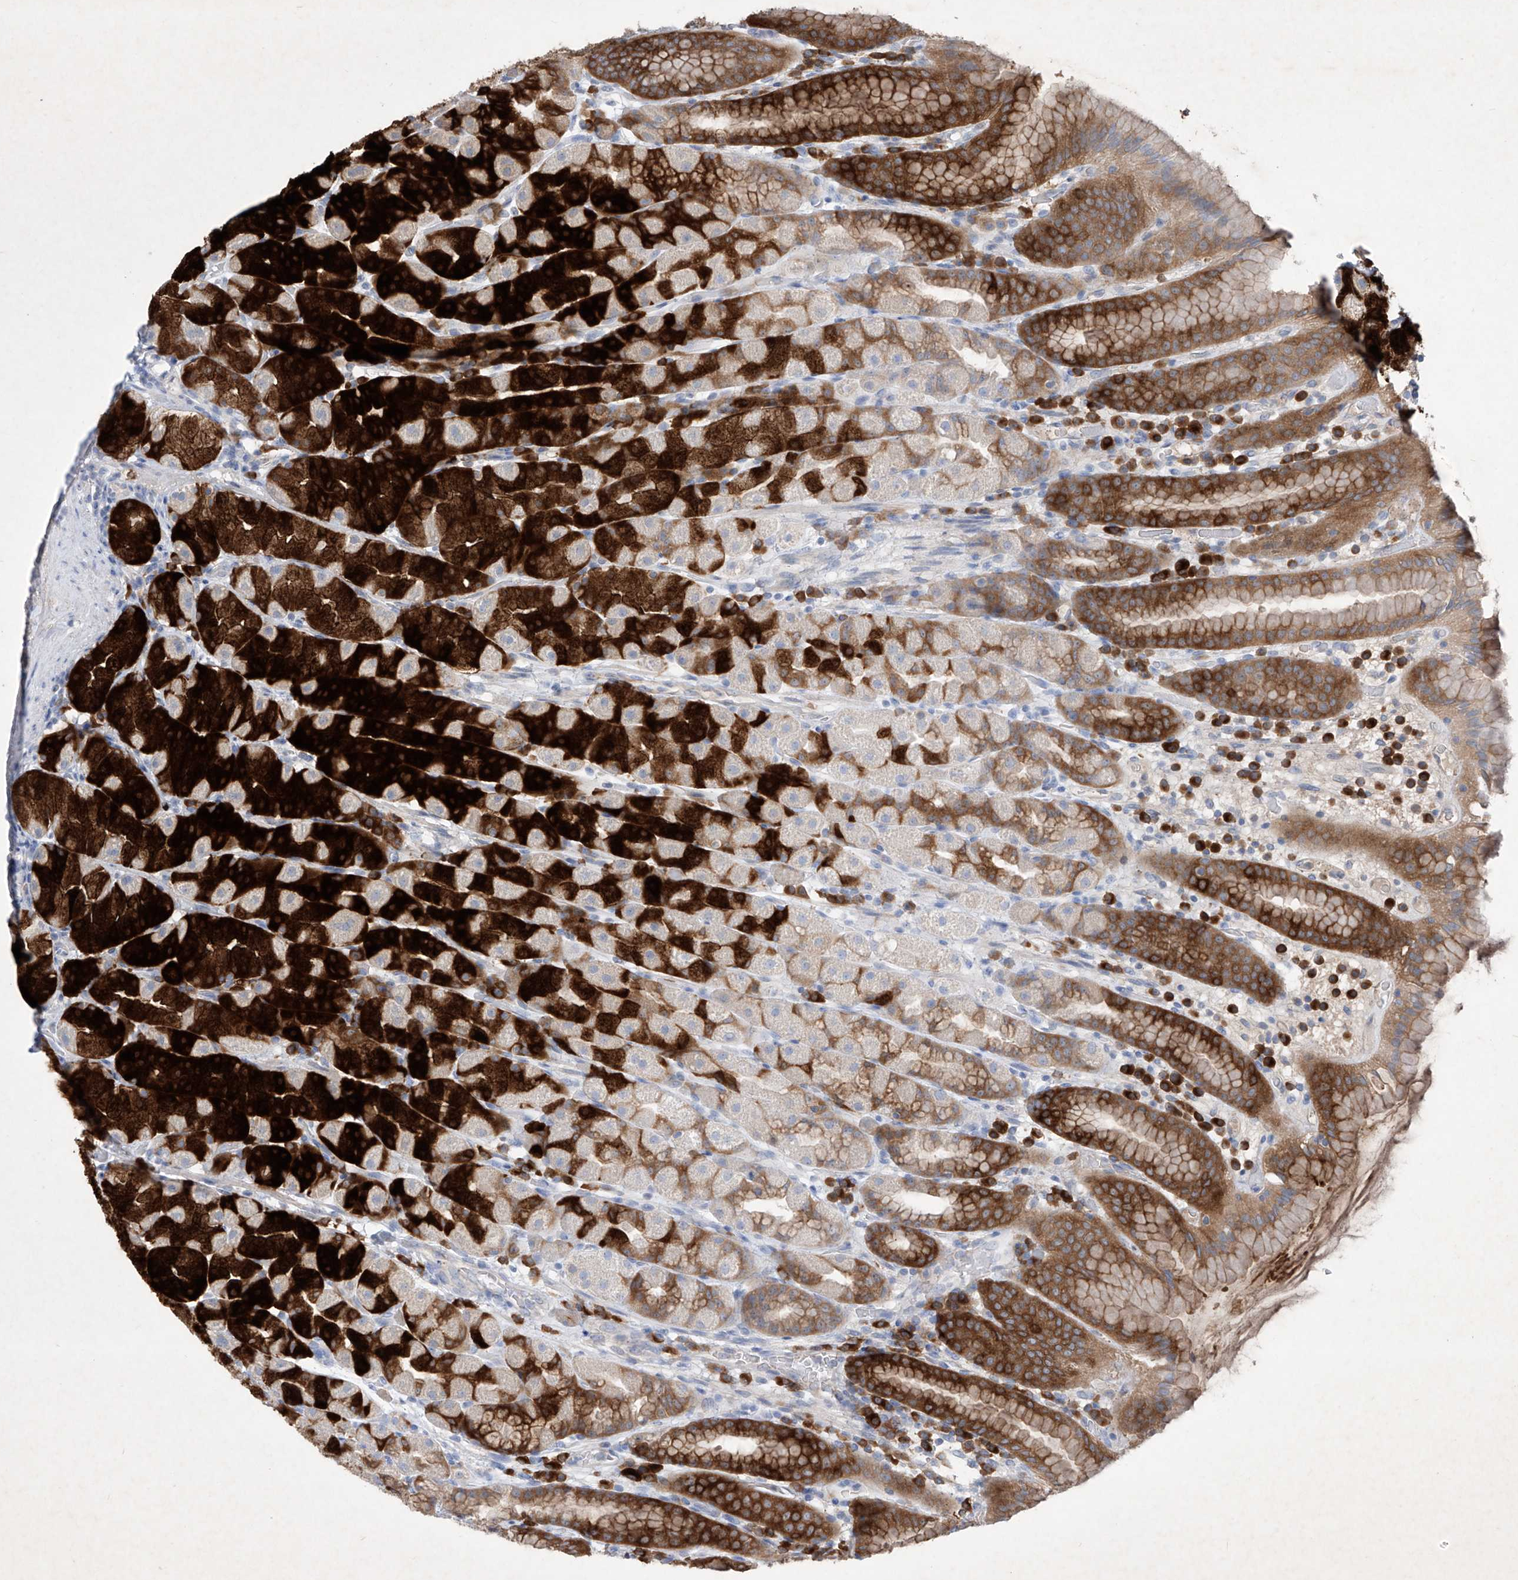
{"staining": {"intensity": "strong", "quantity": "25%-75%", "location": "cytoplasmic/membranous"}, "tissue": "stomach", "cell_type": "Glandular cells", "image_type": "normal", "snomed": [{"axis": "morphology", "description": "Normal tissue, NOS"}, {"axis": "topography", "description": "Stomach, upper"}], "caption": "Stomach stained for a protein (brown) exhibits strong cytoplasmic/membranous positive expression in approximately 25%-75% of glandular cells.", "gene": "ASNS", "patient": {"sex": "male", "age": 68}}